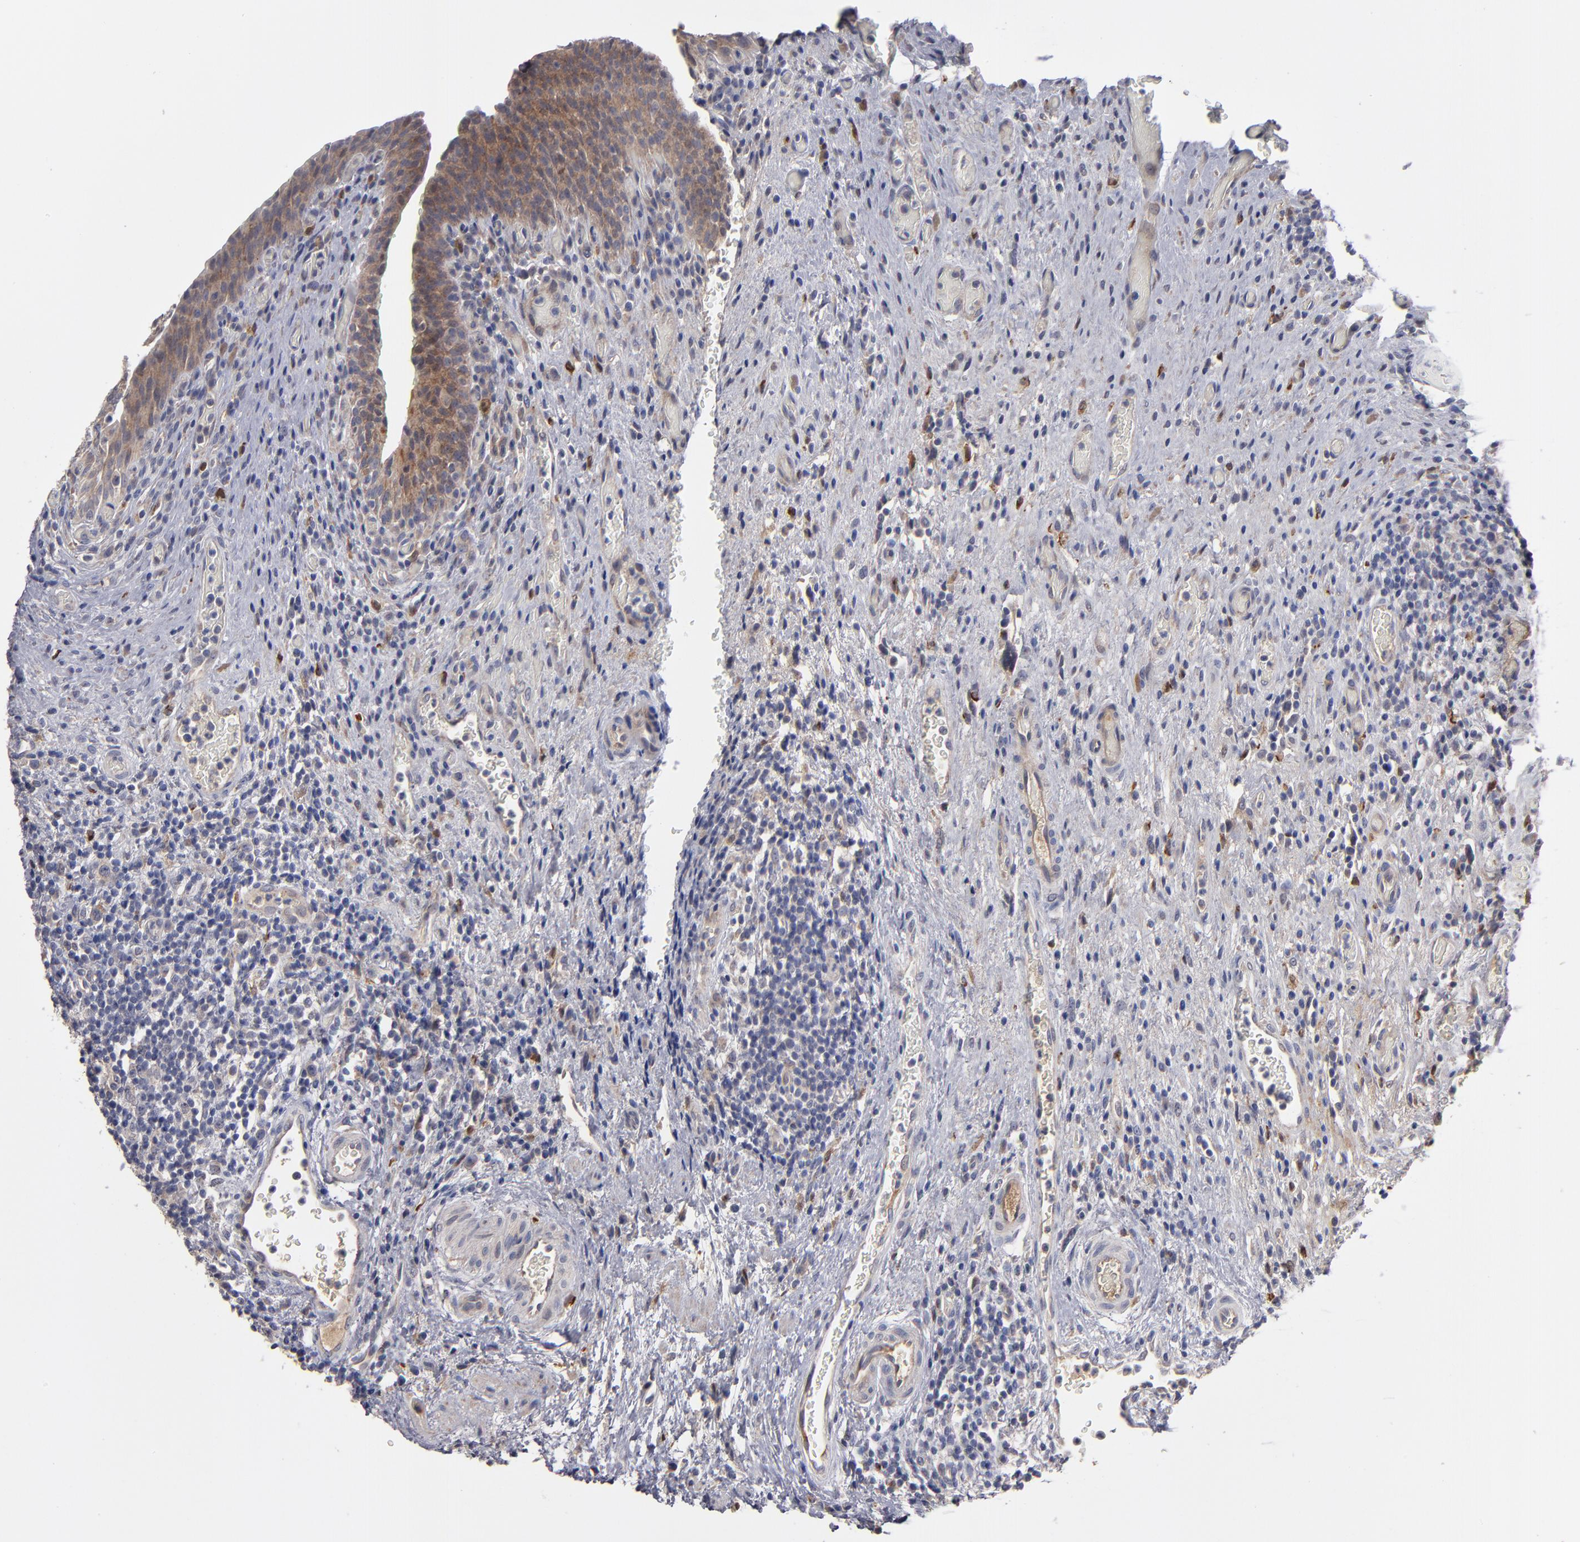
{"staining": {"intensity": "moderate", "quantity": ">75%", "location": "cytoplasmic/membranous"}, "tissue": "urinary bladder", "cell_type": "Urothelial cells", "image_type": "normal", "snomed": [{"axis": "morphology", "description": "Normal tissue, NOS"}, {"axis": "topography", "description": "Urinary bladder"}], "caption": "Urinary bladder was stained to show a protein in brown. There is medium levels of moderate cytoplasmic/membranous positivity in about >75% of urothelial cells. The staining was performed using DAB (3,3'-diaminobenzidine), with brown indicating positive protein expression. Nuclei are stained blue with hematoxylin.", "gene": "EXD2", "patient": {"sex": "male", "age": 51}}